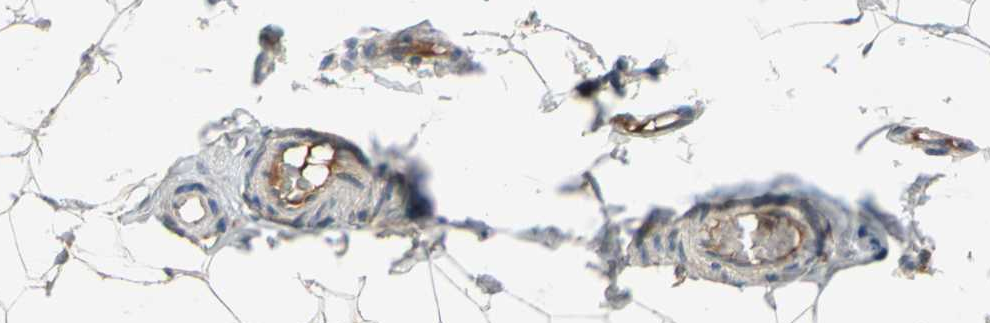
{"staining": {"intensity": "negative", "quantity": "none", "location": "none"}, "tissue": "adipose tissue", "cell_type": "Adipocytes", "image_type": "normal", "snomed": [{"axis": "morphology", "description": "Normal tissue, NOS"}, {"axis": "topography", "description": "Soft tissue"}], "caption": "Immunohistochemistry histopathology image of unremarkable adipose tissue stained for a protein (brown), which displays no expression in adipocytes.", "gene": "SLC19A2", "patient": {"sex": "male", "age": 26}}